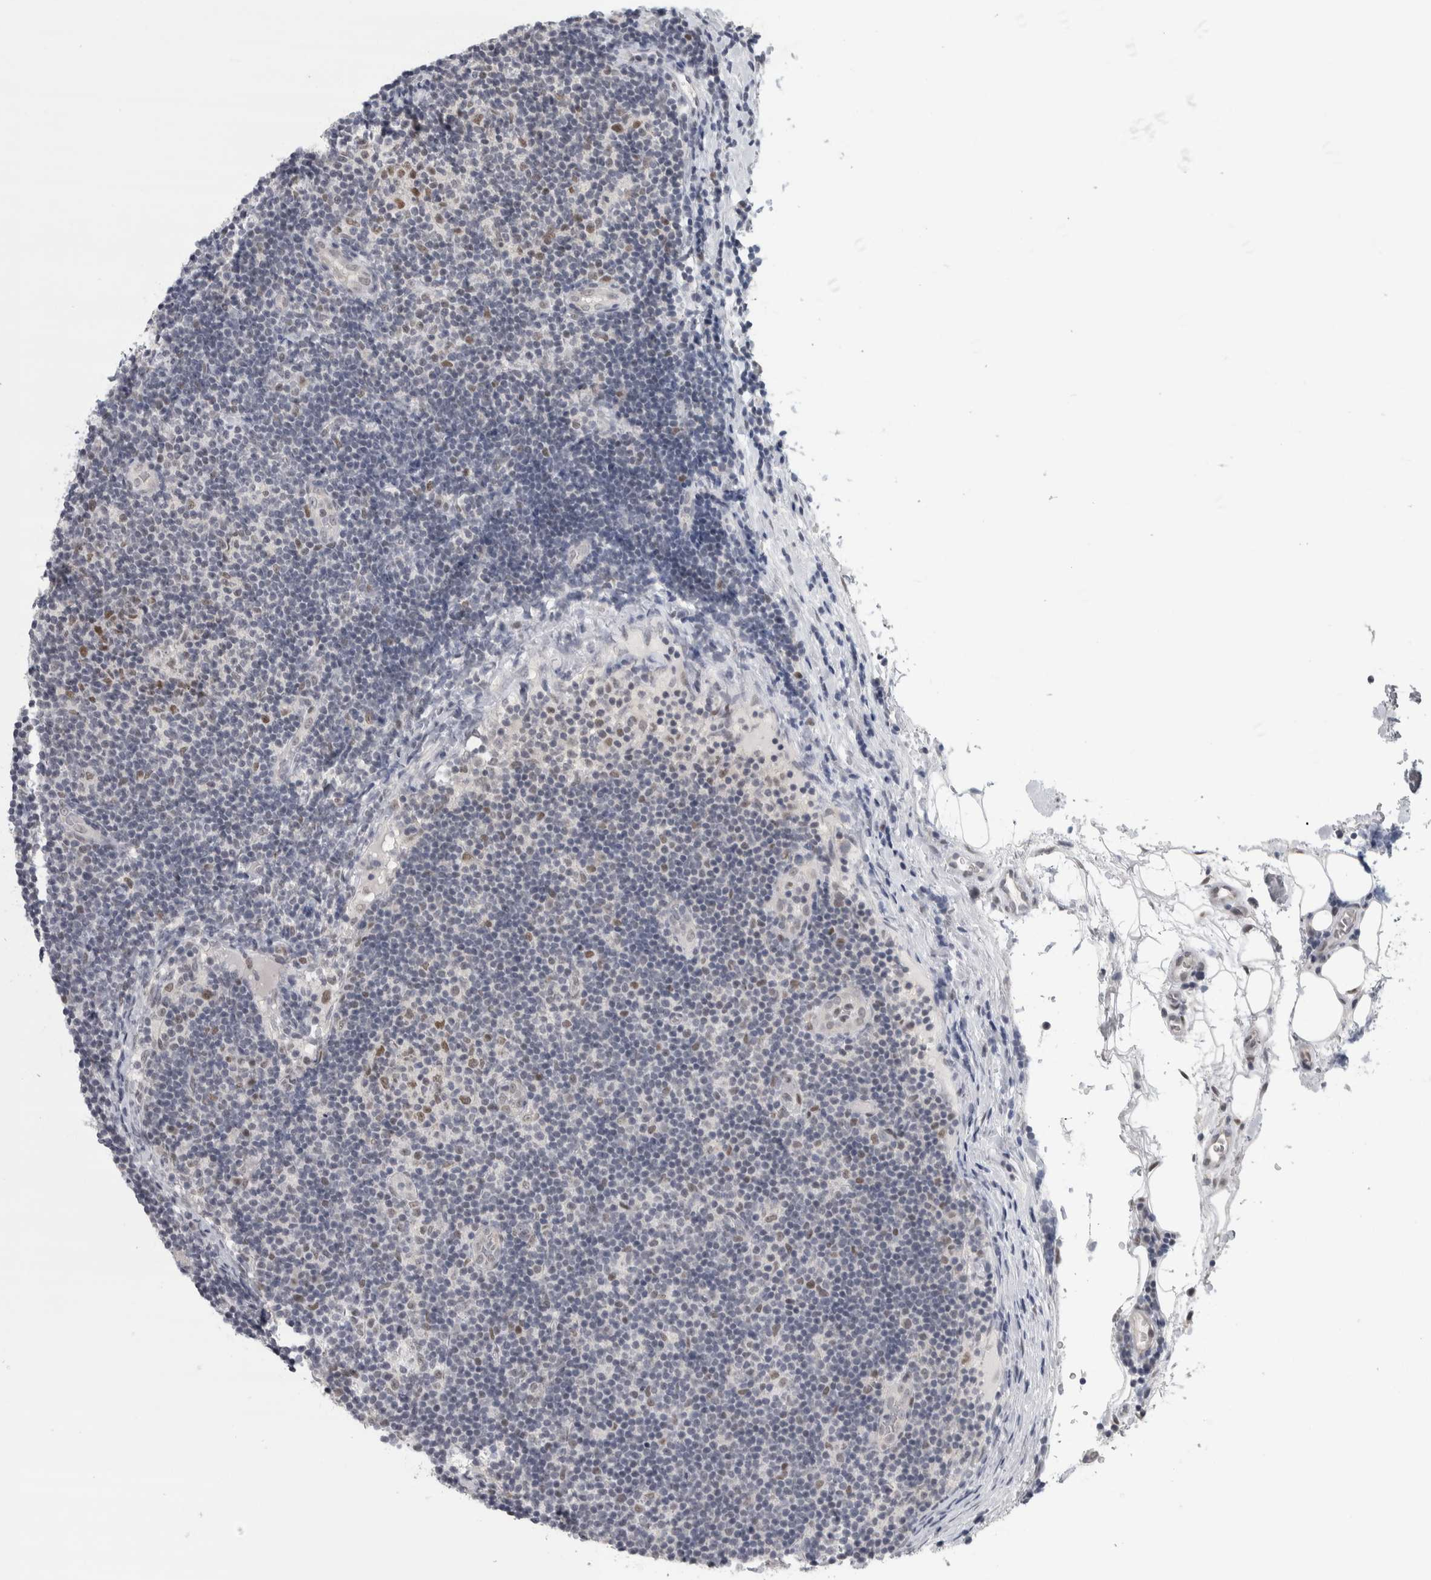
{"staining": {"intensity": "moderate", "quantity": "<25%", "location": "nuclear"}, "tissue": "lymphoma", "cell_type": "Tumor cells", "image_type": "cancer", "snomed": [{"axis": "morphology", "description": "Malignant lymphoma, non-Hodgkin's type, Low grade"}, {"axis": "topography", "description": "Lymph node"}], "caption": "There is low levels of moderate nuclear positivity in tumor cells of malignant lymphoma, non-Hodgkin's type (low-grade), as demonstrated by immunohistochemical staining (brown color).", "gene": "HEXIM2", "patient": {"sex": "male", "age": 83}}